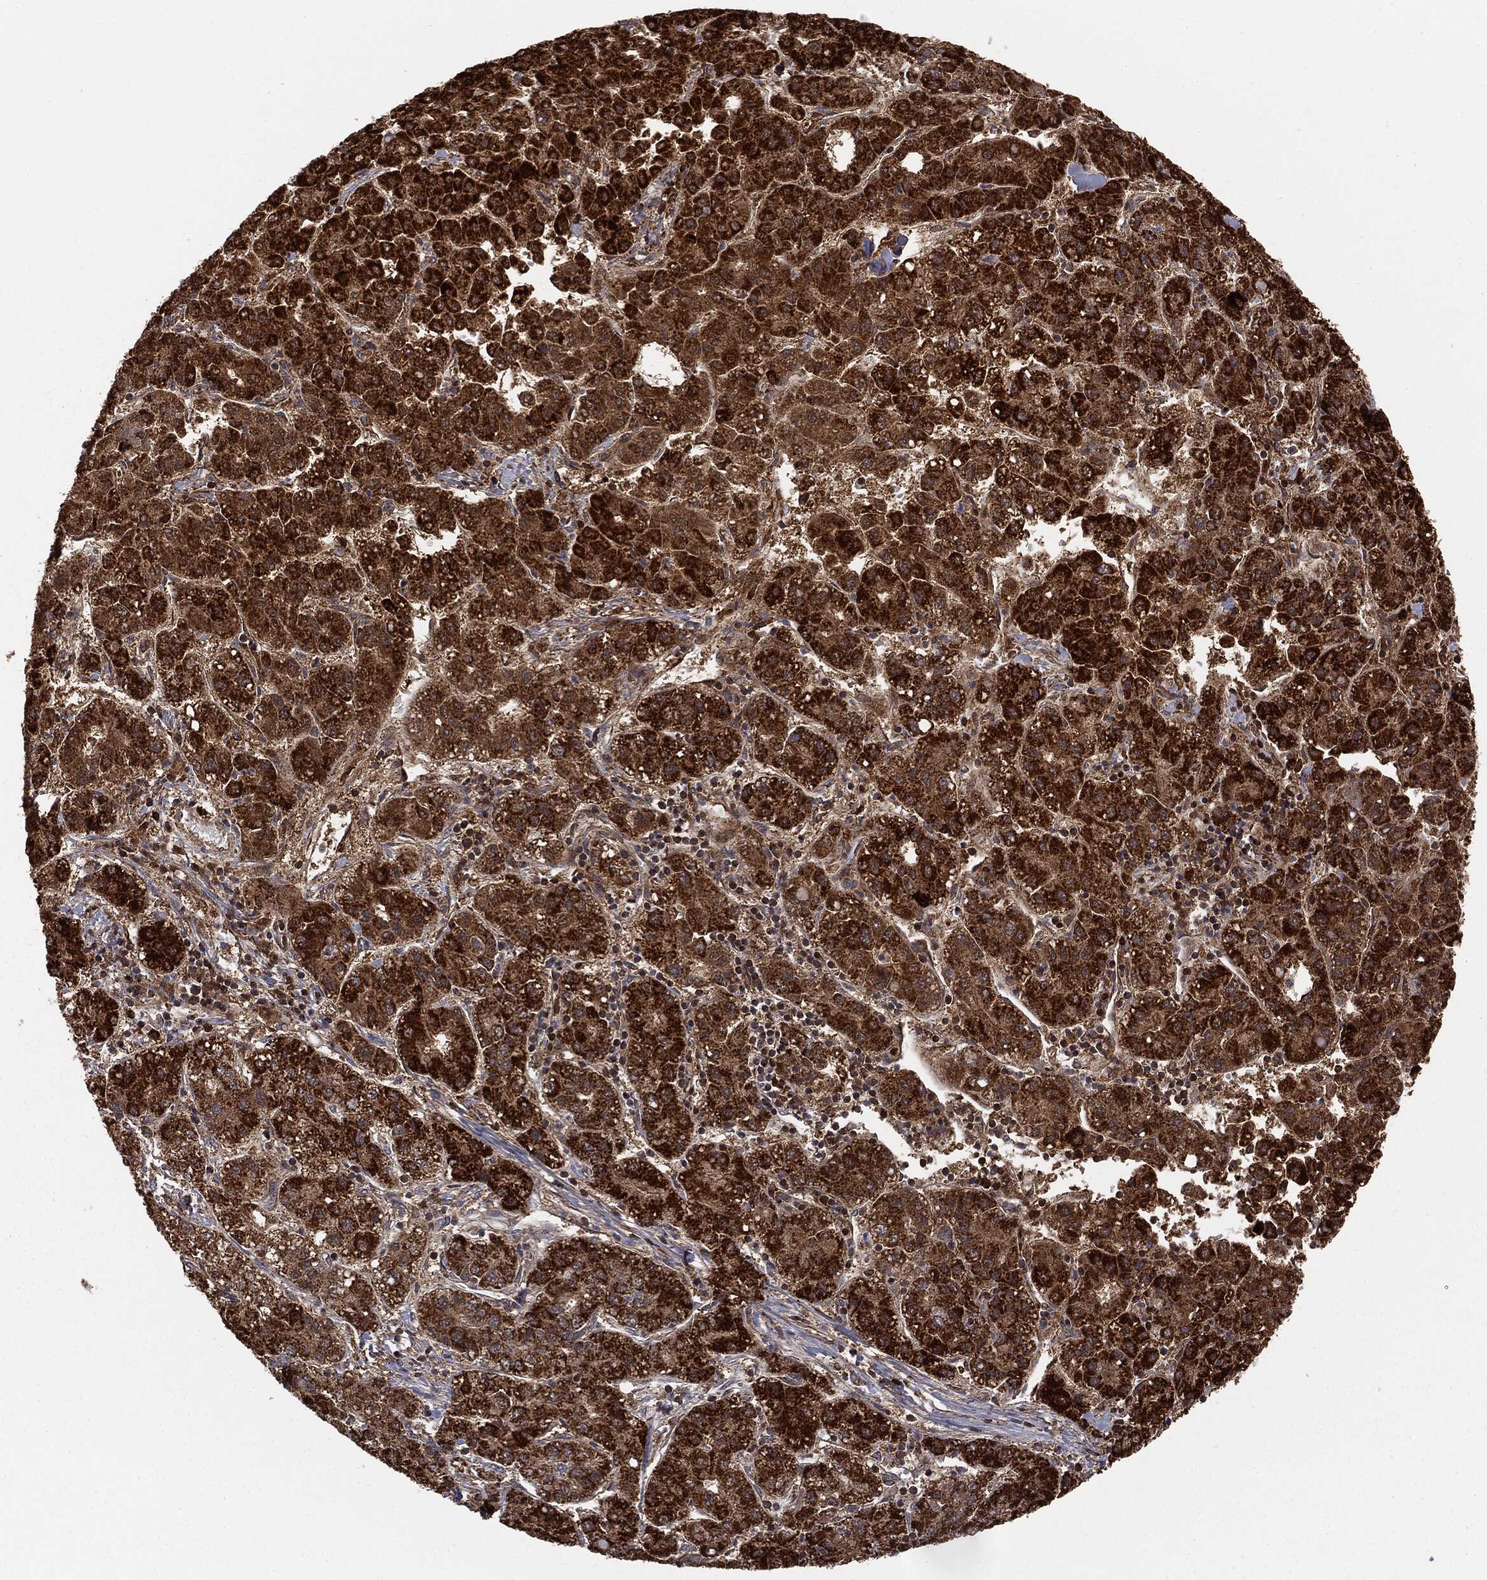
{"staining": {"intensity": "strong", "quantity": ">75%", "location": "cytoplasmic/membranous"}, "tissue": "liver cancer", "cell_type": "Tumor cells", "image_type": "cancer", "snomed": [{"axis": "morphology", "description": "Carcinoma, Hepatocellular, NOS"}, {"axis": "topography", "description": "Liver"}], "caption": "A histopathology image of hepatocellular carcinoma (liver) stained for a protein demonstrates strong cytoplasmic/membranous brown staining in tumor cells.", "gene": "MTOR", "patient": {"sex": "male", "age": 65}}